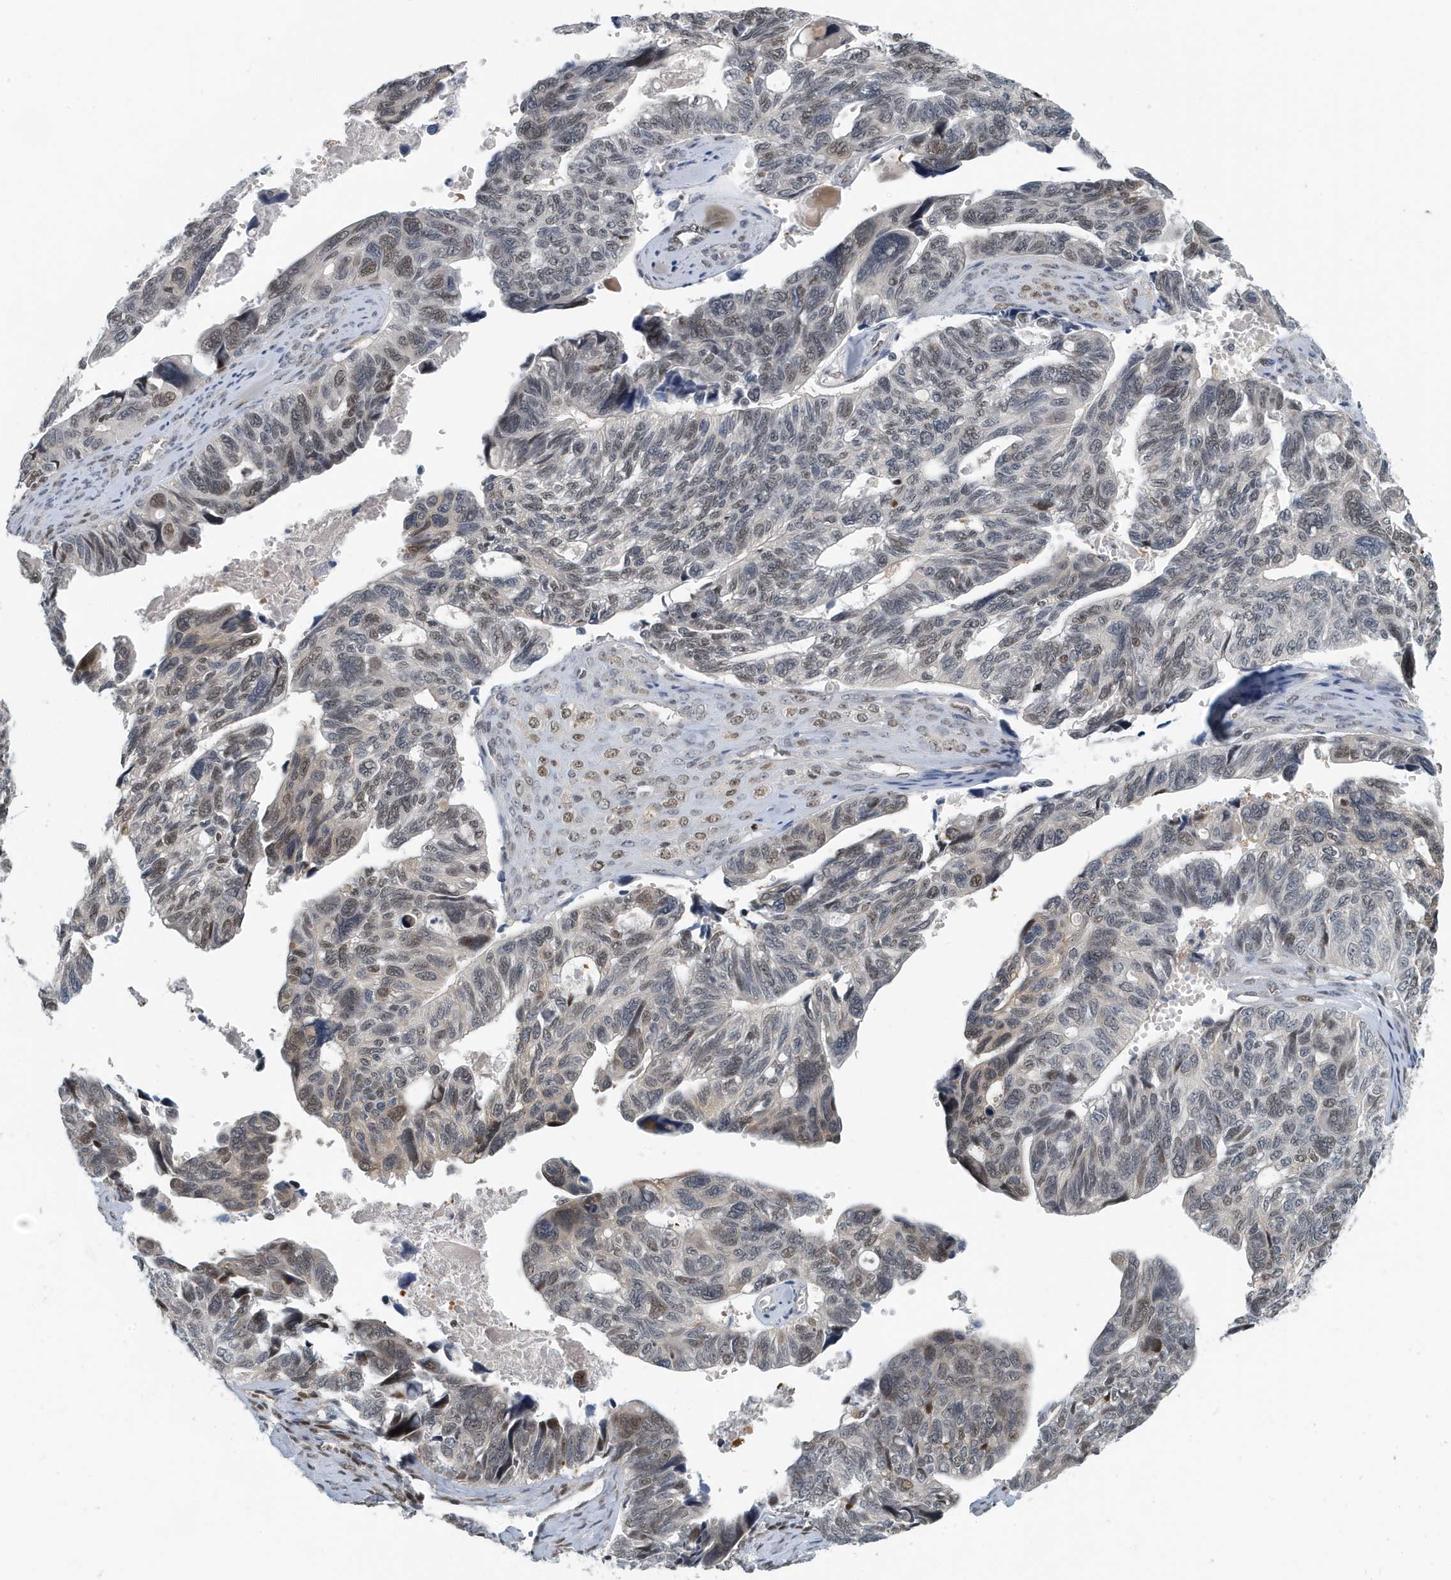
{"staining": {"intensity": "weak", "quantity": "25%-75%", "location": "nuclear"}, "tissue": "ovarian cancer", "cell_type": "Tumor cells", "image_type": "cancer", "snomed": [{"axis": "morphology", "description": "Cystadenocarcinoma, serous, NOS"}, {"axis": "topography", "description": "Ovary"}], "caption": "Immunohistochemical staining of ovarian cancer (serous cystadenocarcinoma) displays low levels of weak nuclear expression in about 25%-75% of tumor cells.", "gene": "KIF15", "patient": {"sex": "female", "age": 79}}